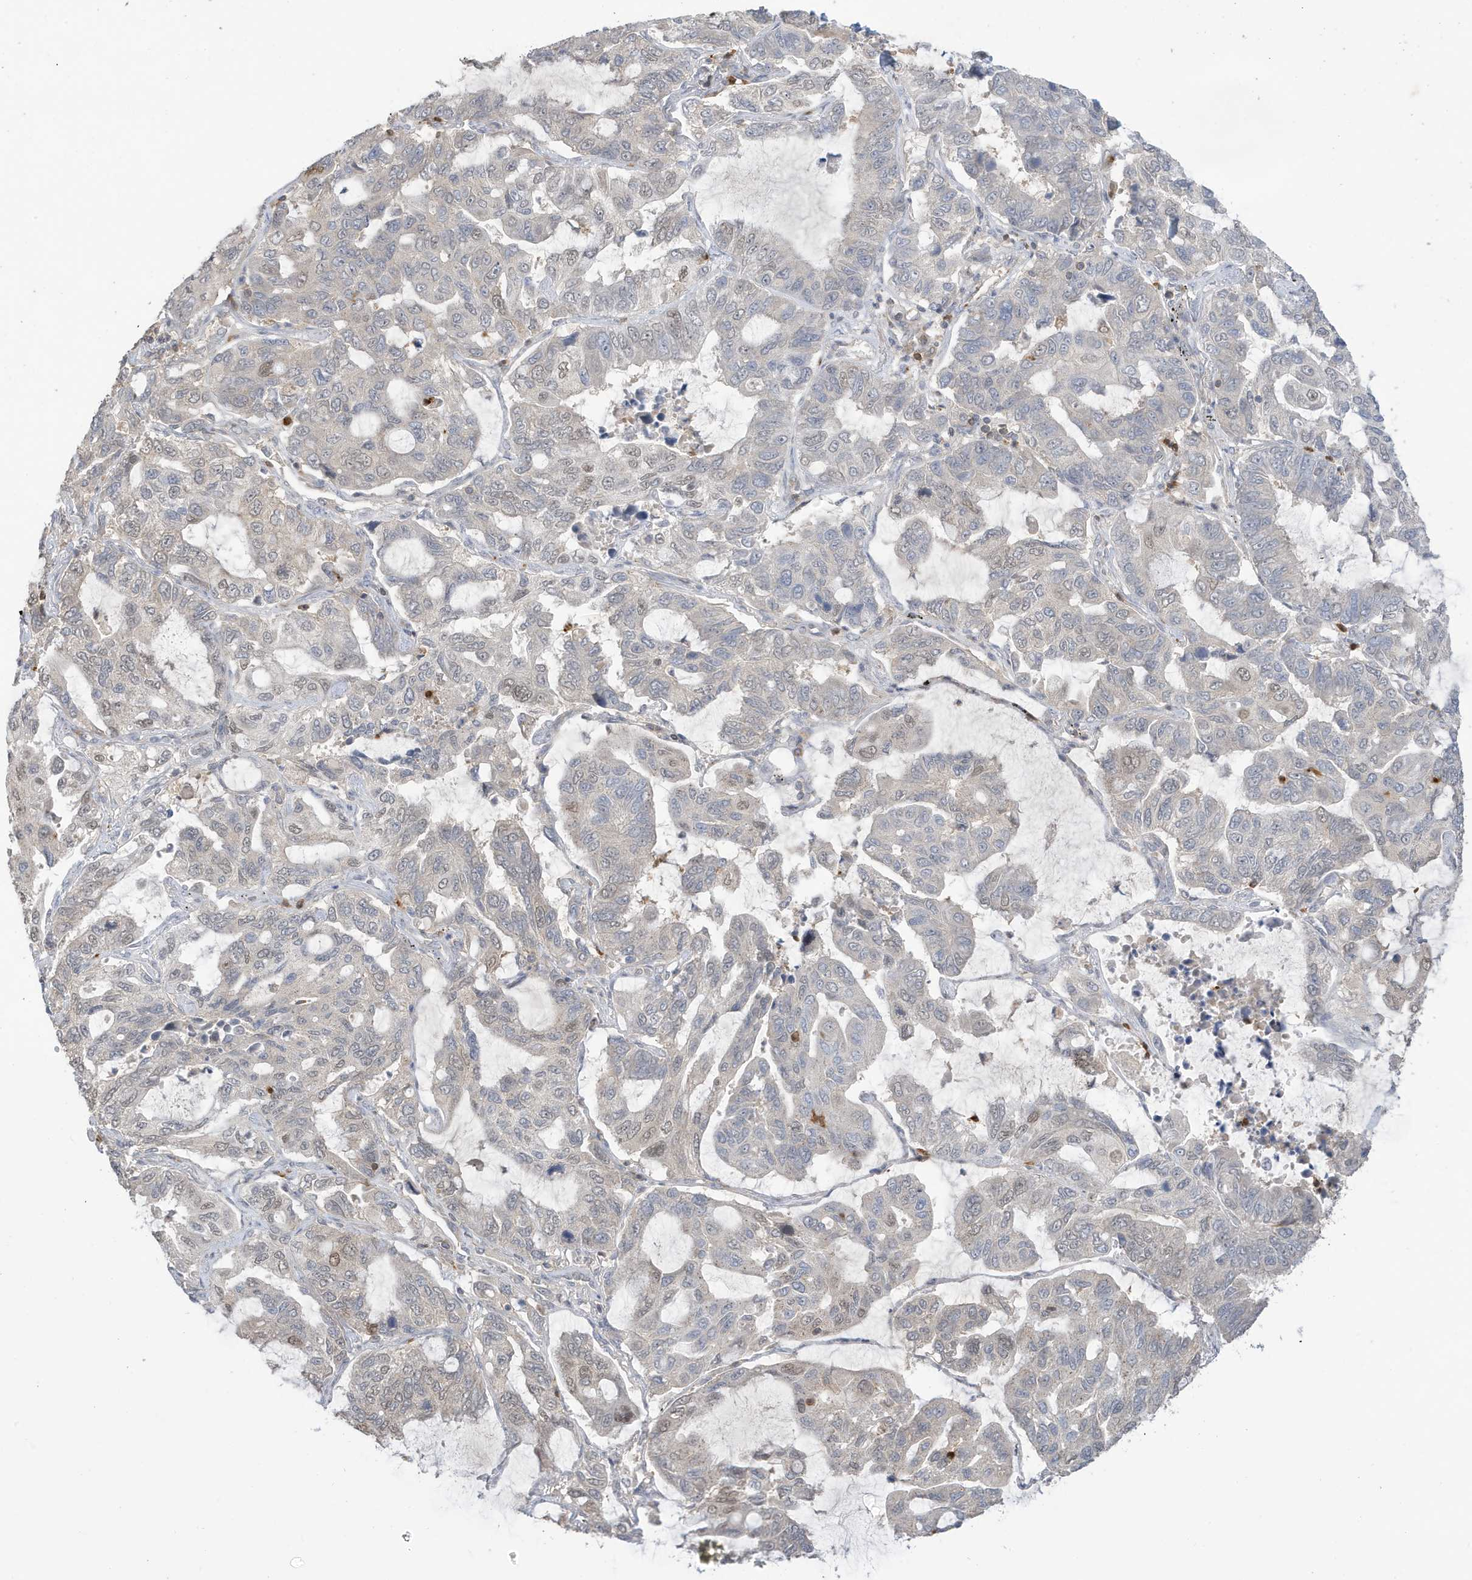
{"staining": {"intensity": "negative", "quantity": "none", "location": "none"}, "tissue": "lung cancer", "cell_type": "Tumor cells", "image_type": "cancer", "snomed": [{"axis": "morphology", "description": "Adenocarcinoma, NOS"}, {"axis": "topography", "description": "Lung"}], "caption": "Immunohistochemistry of lung cancer reveals no staining in tumor cells.", "gene": "TAB3", "patient": {"sex": "male", "age": 64}}